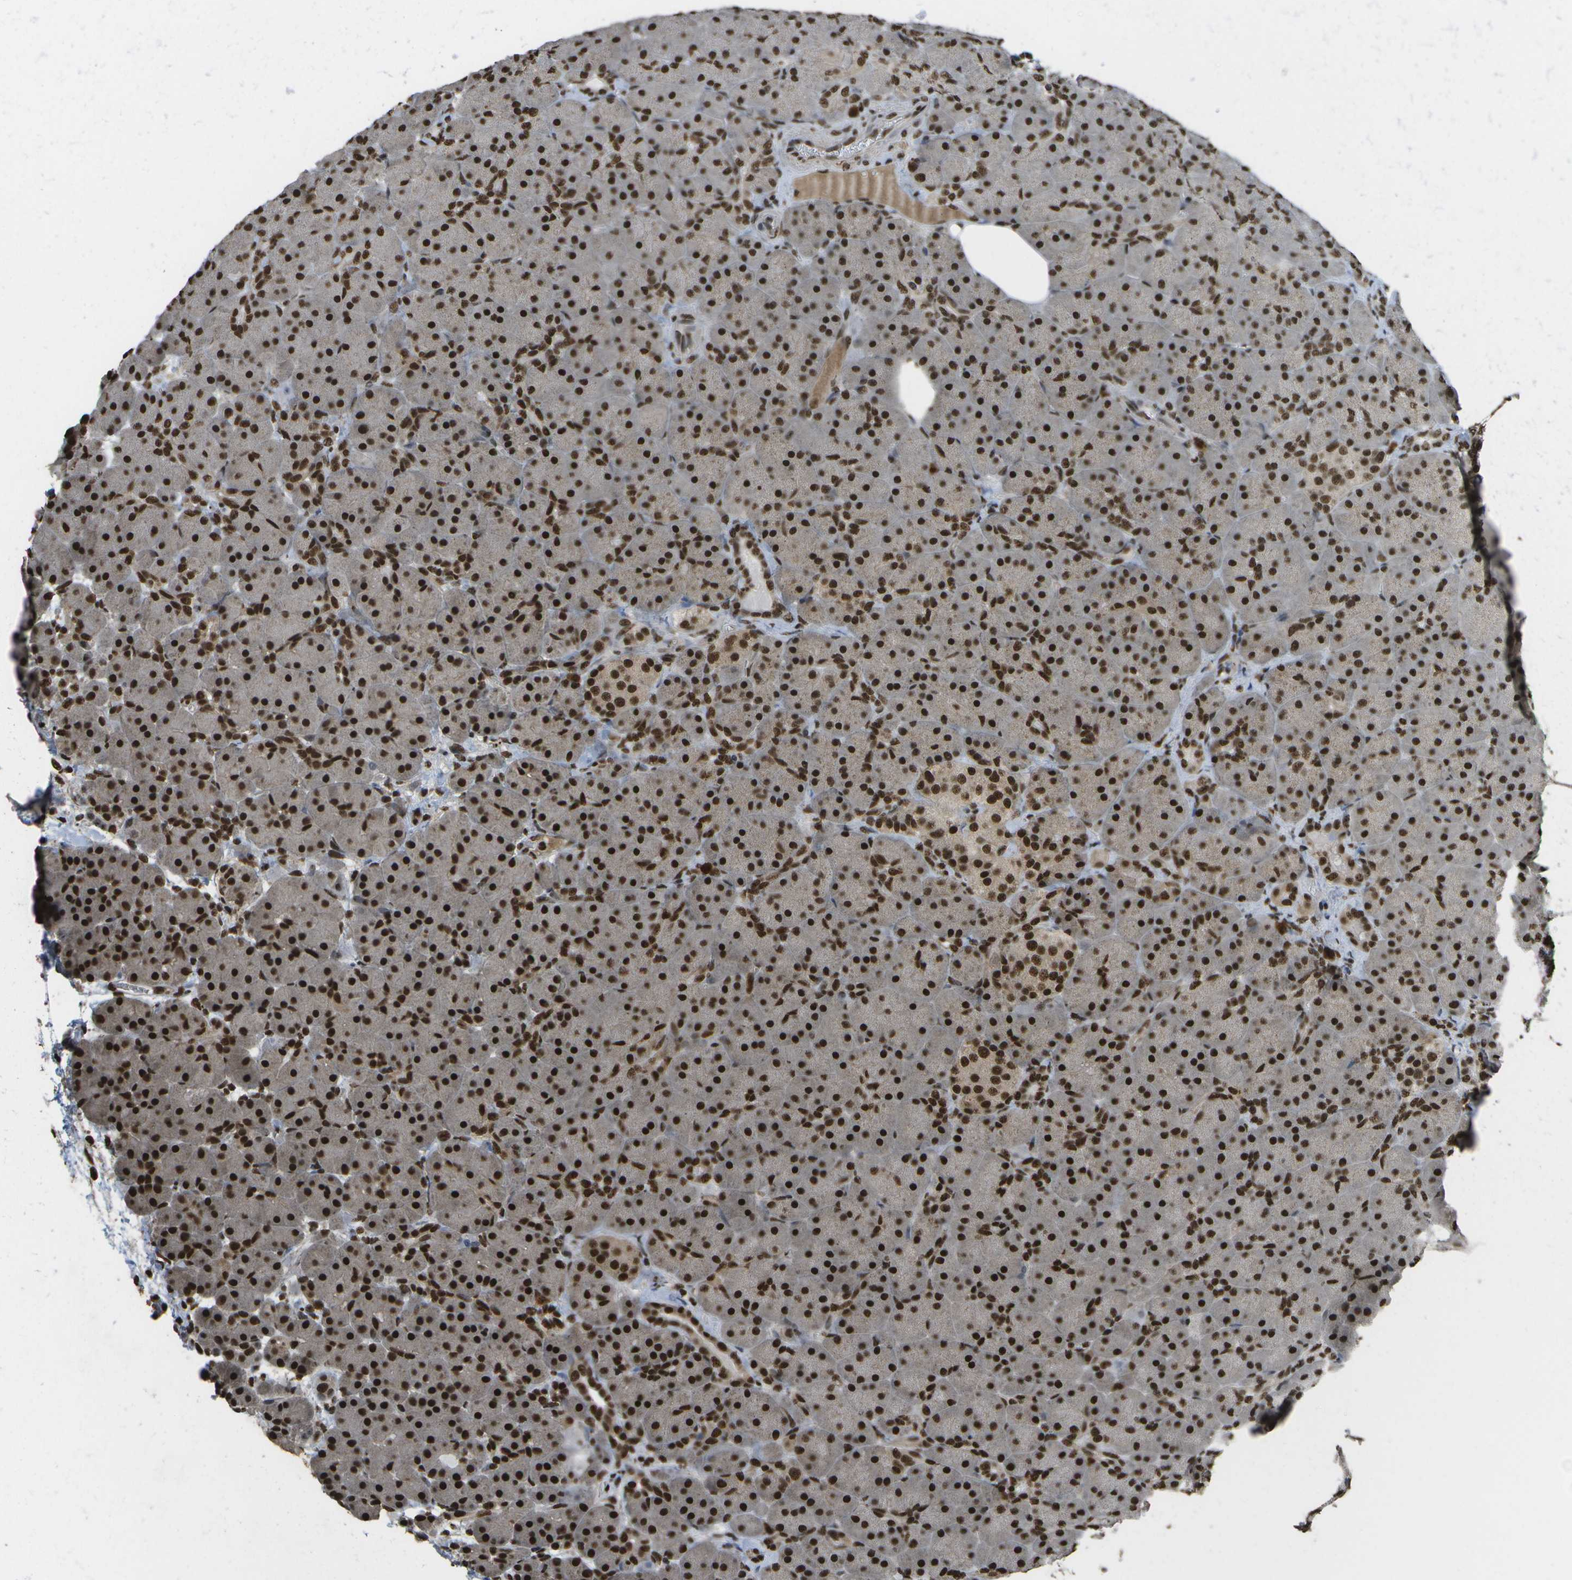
{"staining": {"intensity": "strong", "quantity": ">75%", "location": "nuclear"}, "tissue": "pancreas", "cell_type": "Exocrine glandular cells", "image_type": "normal", "snomed": [{"axis": "morphology", "description": "Normal tissue, NOS"}, {"axis": "topography", "description": "Pancreas"}], "caption": "Immunohistochemical staining of unremarkable pancreas displays strong nuclear protein positivity in approximately >75% of exocrine glandular cells.", "gene": "SPEN", "patient": {"sex": "male", "age": 66}}